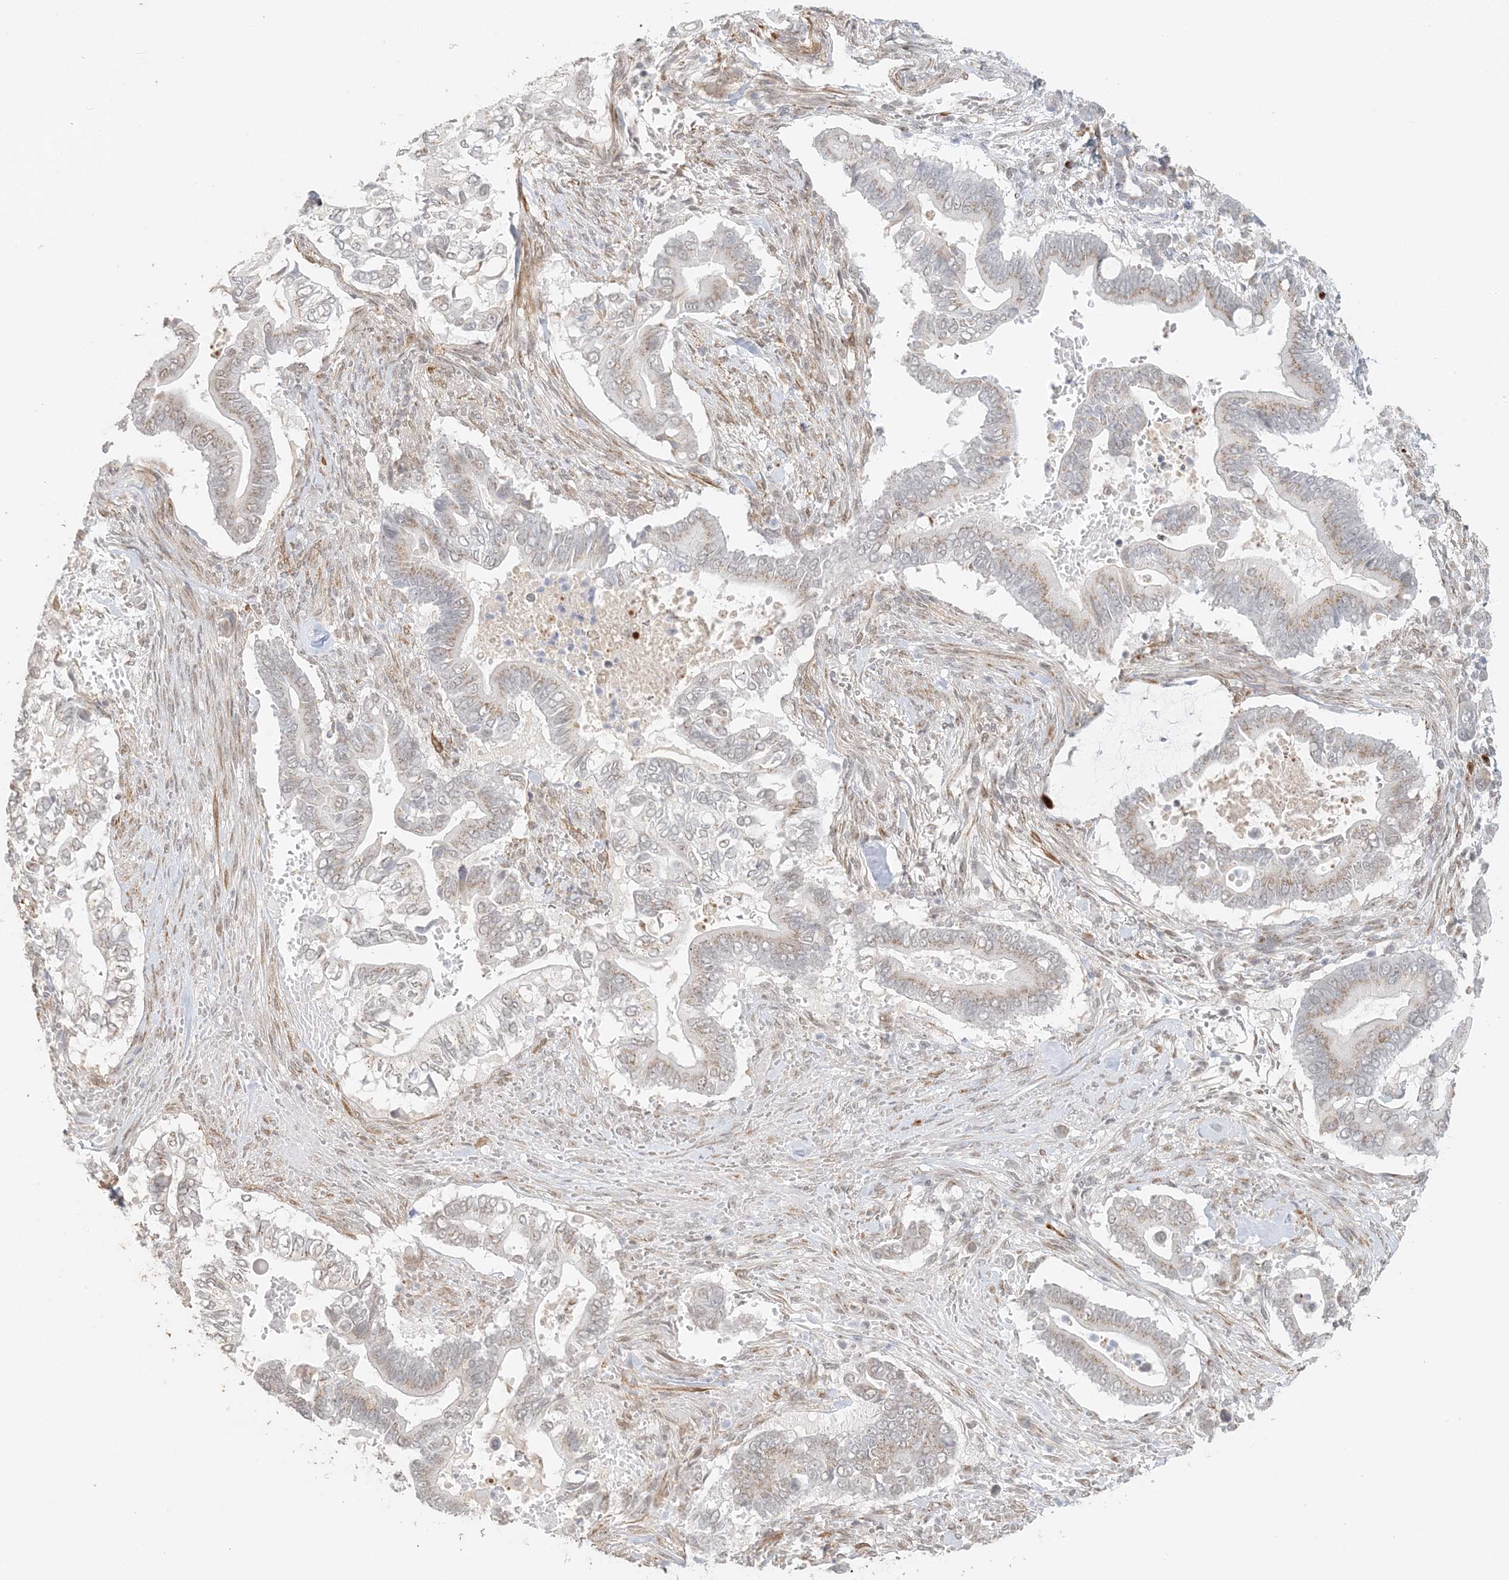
{"staining": {"intensity": "weak", "quantity": "25%-75%", "location": "cytoplasmic/membranous"}, "tissue": "pancreatic cancer", "cell_type": "Tumor cells", "image_type": "cancer", "snomed": [{"axis": "morphology", "description": "Adenocarcinoma, NOS"}, {"axis": "topography", "description": "Pancreas"}], "caption": "Approximately 25%-75% of tumor cells in human adenocarcinoma (pancreatic) reveal weak cytoplasmic/membranous protein expression as visualized by brown immunohistochemical staining.", "gene": "ZCCHC4", "patient": {"sex": "male", "age": 68}}